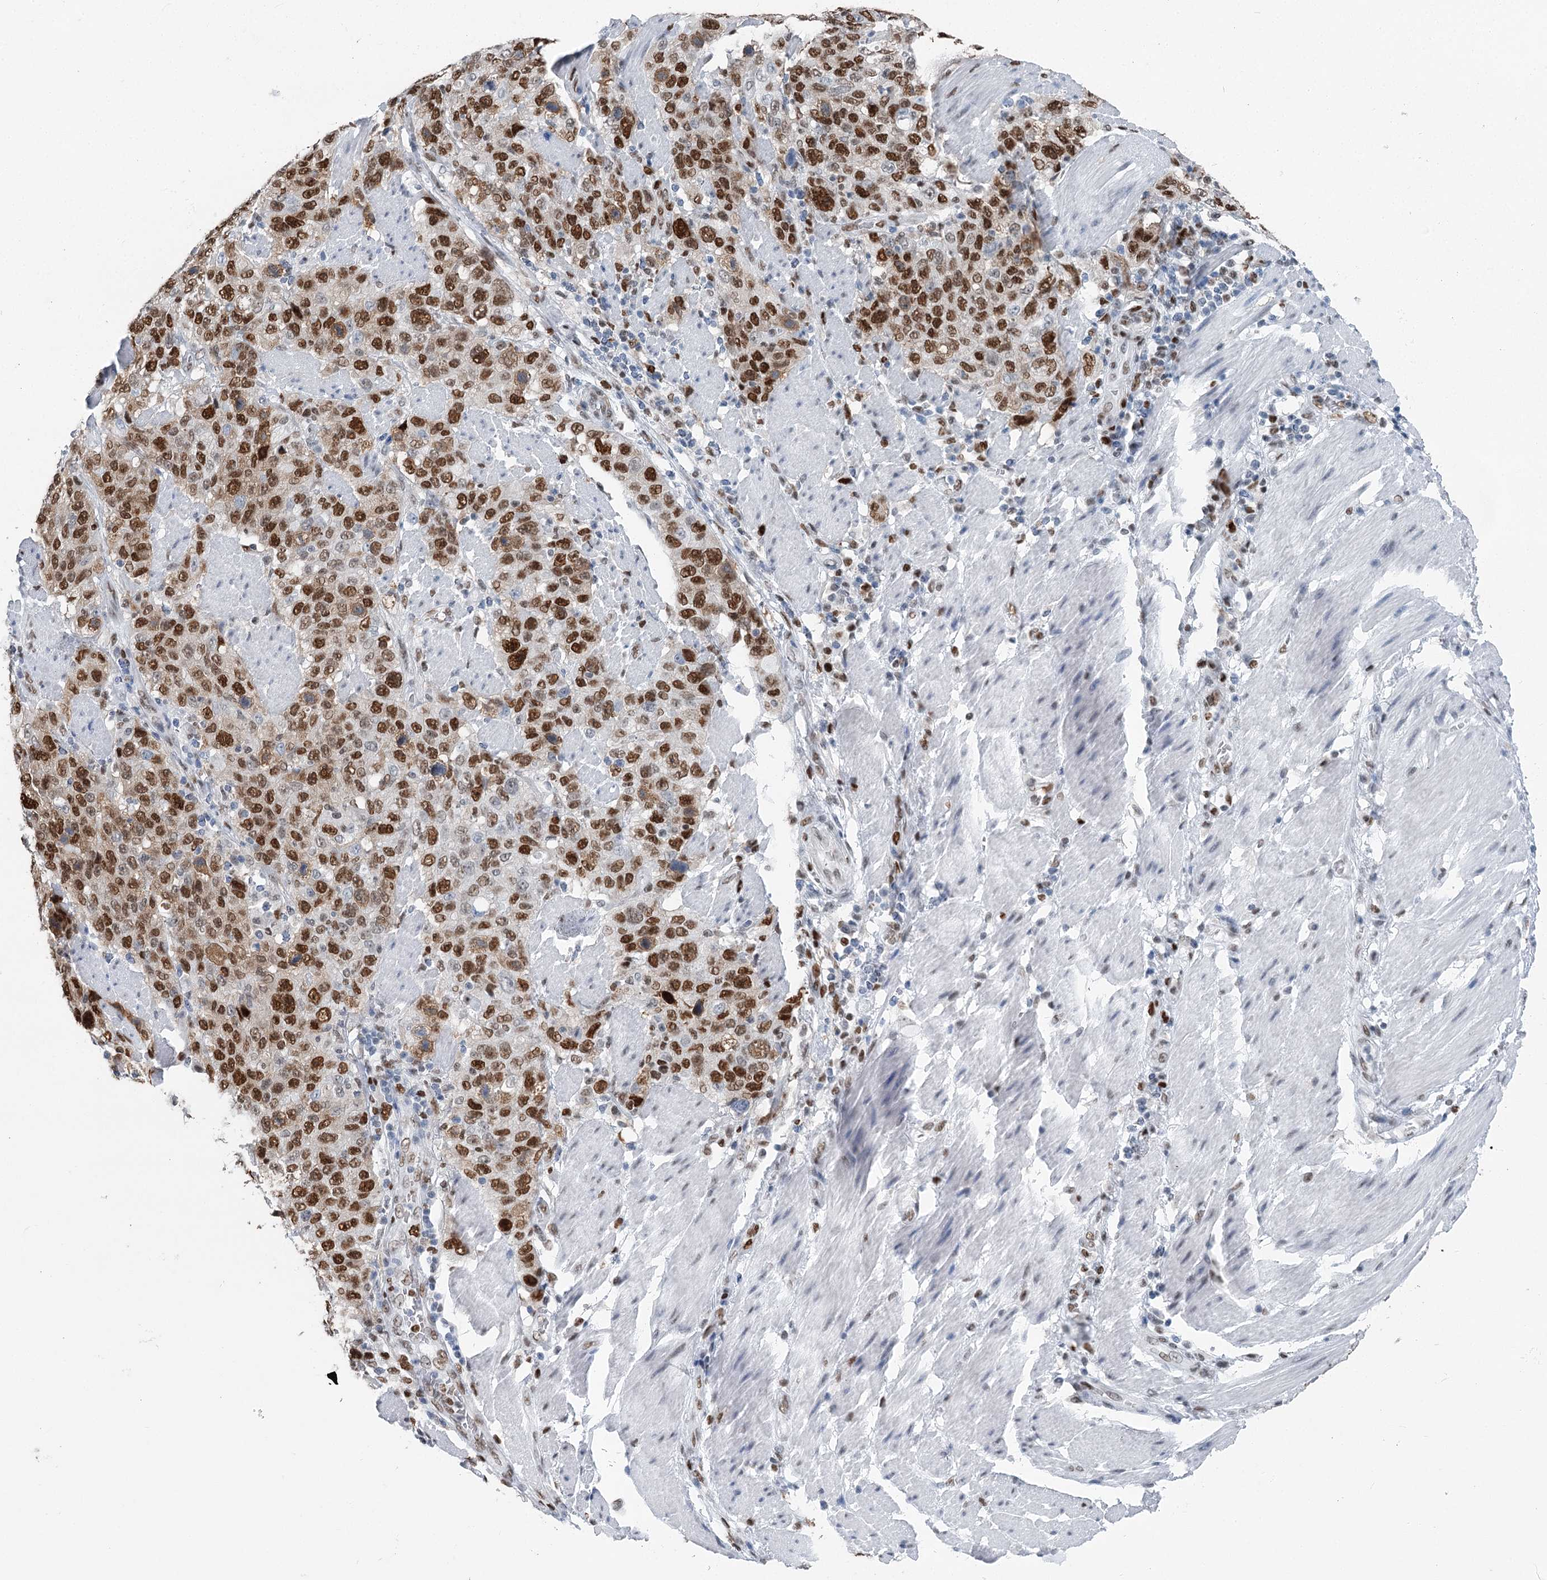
{"staining": {"intensity": "strong", "quantity": ">75%", "location": "nuclear"}, "tissue": "stomach cancer", "cell_type": "Tumor cells", "image_type": "cancer", "snomed": [{"axis": "morphology", "description": "Adenocarcinoma, NOS"}, {"axis": "topography", "description": "Stomach"}], "caption": "DAB (3,3'-diaminobenzidine) immunohistochemical staining of human stomach cancer (adenocarcinoma) shows strong nuclear protein staining in about >75% of tumor cells. The protein of interest is stained brown, and the nuclei are stained in blue (DAB IHC with brightfield microscopy, high magnification).", "gene": "HAT1", "patient": {"sex": "male", "age": 48}}